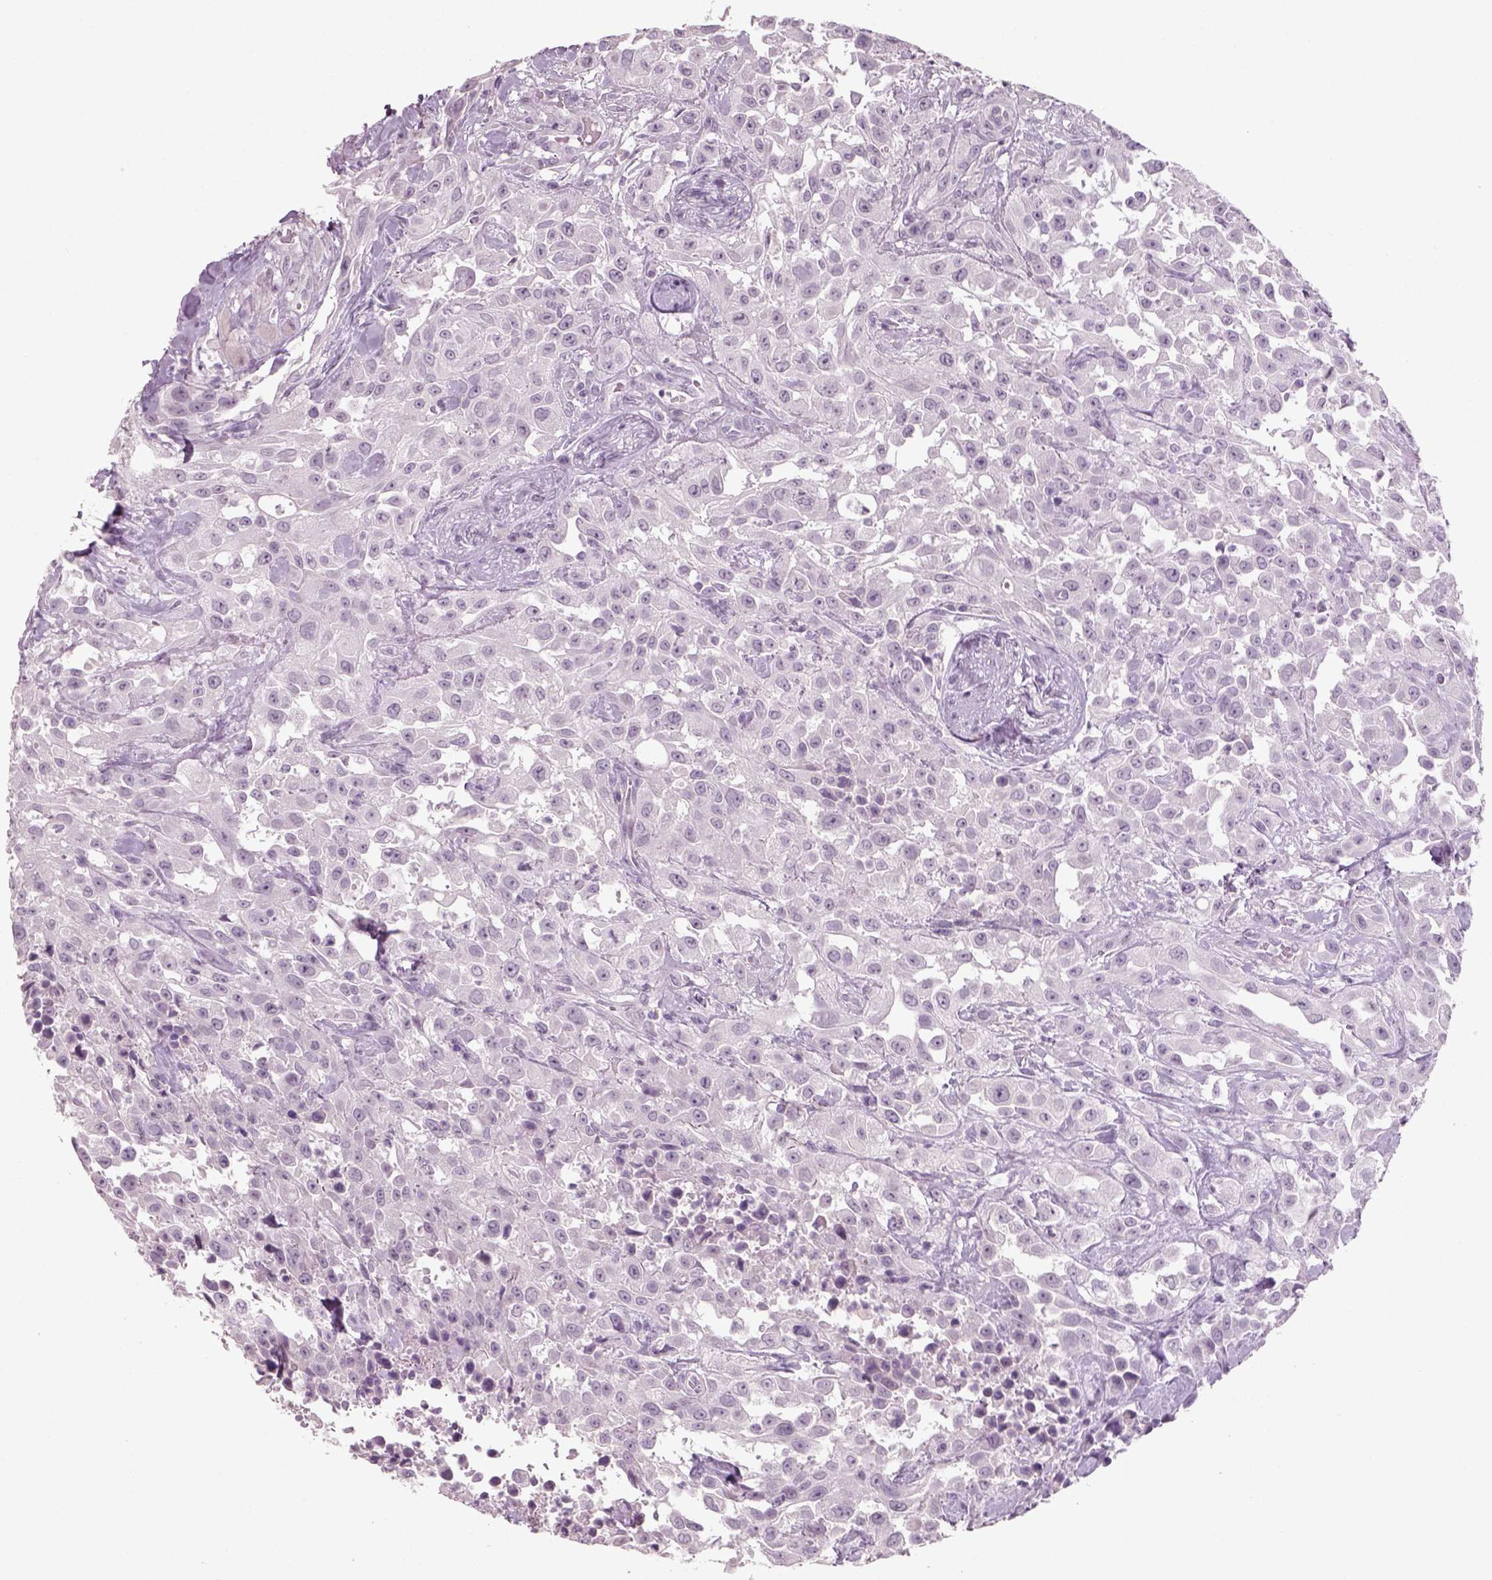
{"staining": {"intensity": "negative", "quantity": "none", "location": "none"}, "tissue": "urothelial cancer", "cell_type": "Tumor cells", "image_type": "cancer", "snomed": [{"axis": "morphology", "description": "Urothelial carcinoma, High grade"}, {"axis": "topography", "description": "Urinary bladder"}], "caption": "Immunohistochemical staining of urothelial carcinoma (high-grade) reveals no significant positivity in tumor cells. Nuclei are stained in blue.", "gene": "SLC6A2", "patient": {"sex": "male", "age": 79}}